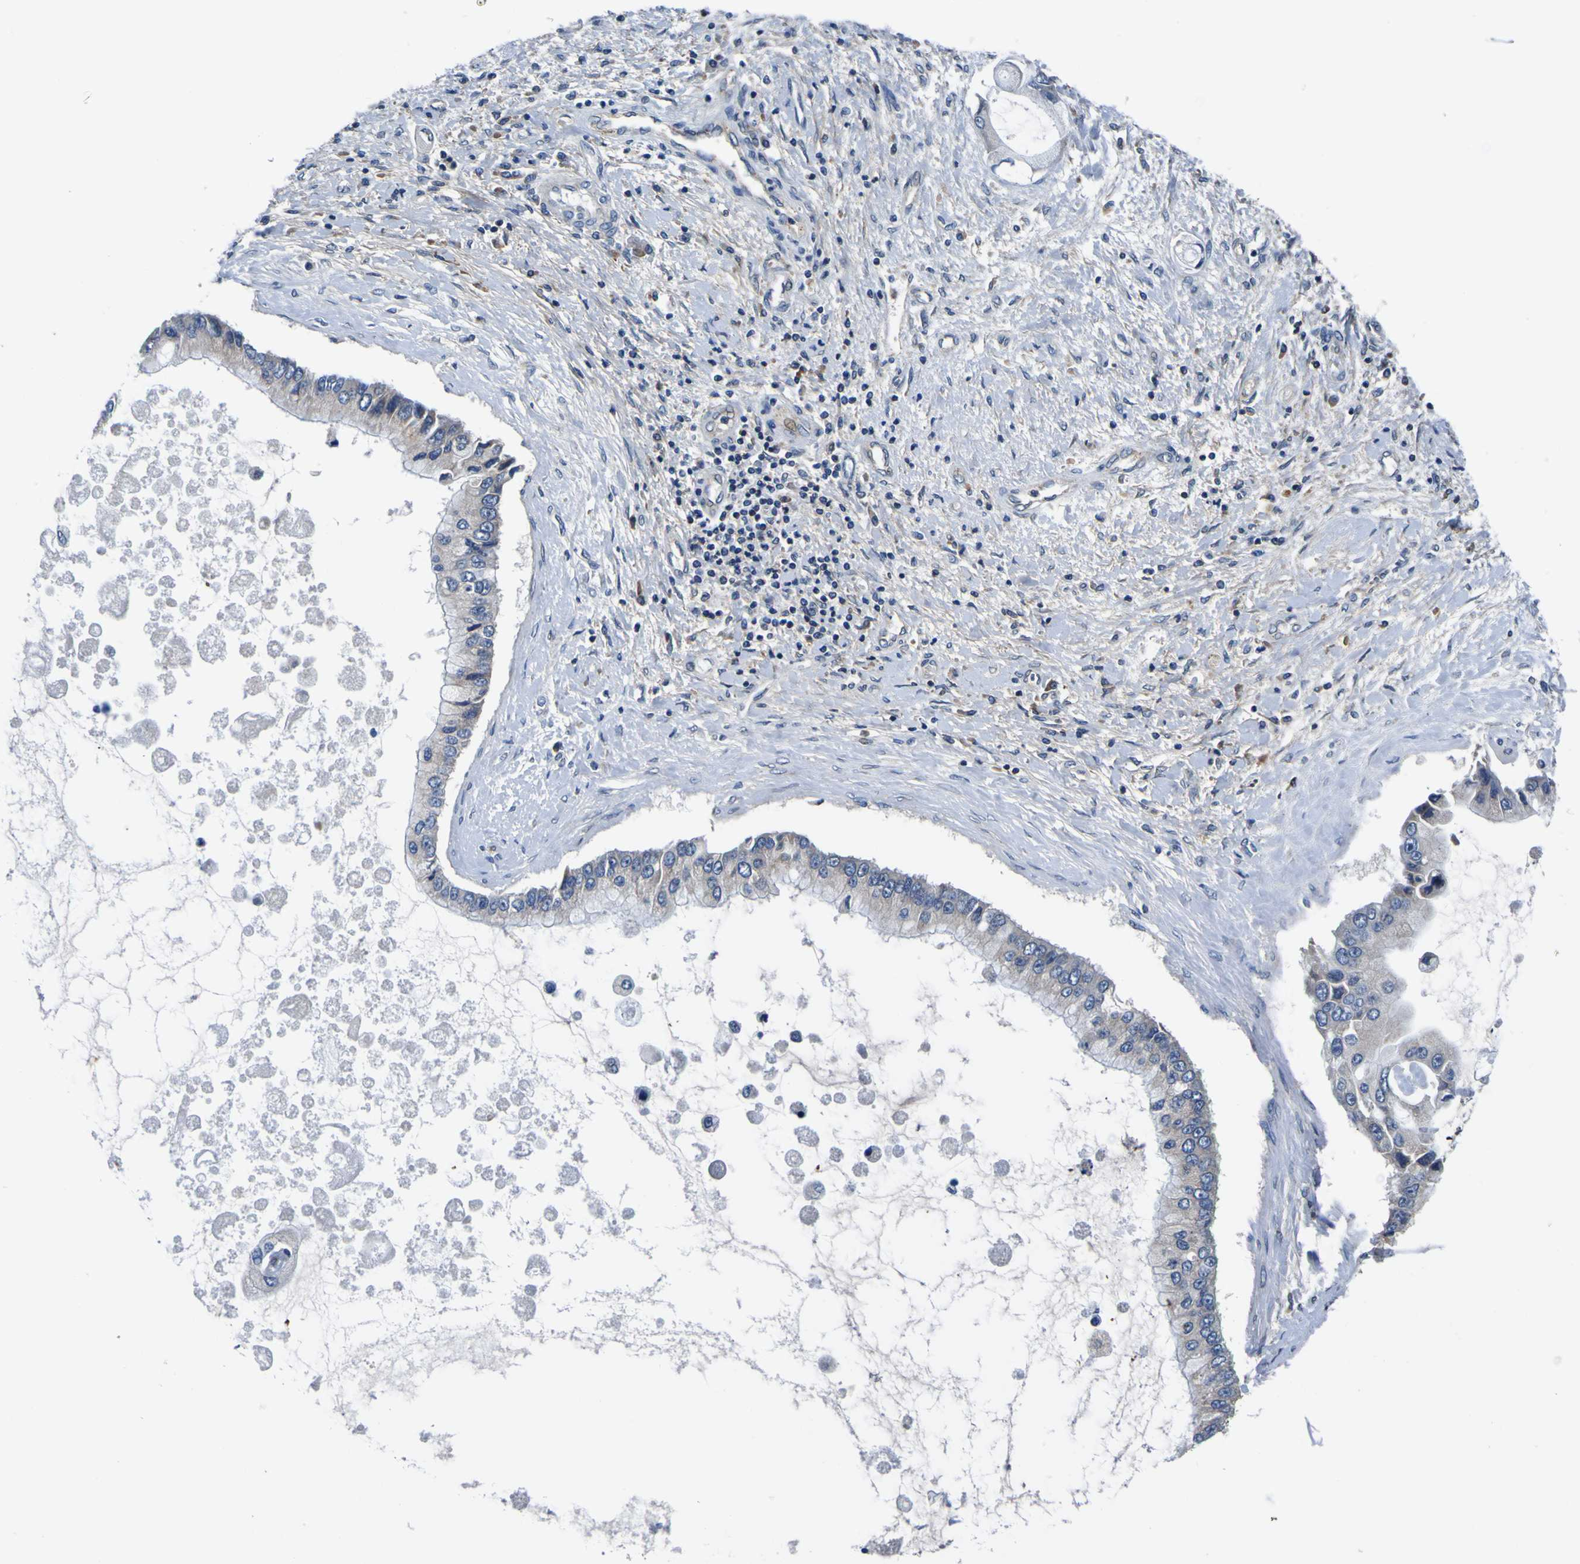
{"staining": {"intensity": "negative", "quantity": "none", "location": "none"}, "tissue": "liver cancer", "cell_type": "Tumor cells", "image_type": "cancer", "snomed": [{"axis": "morphology", "description": "Cholangiocarcinoma"}, {"axis": "topography", "description": "Liver"}], "caption": "IHC histopathology image of liver cancer (cholangiocarcinoma) stained for a protein (brown), which reveals no positivity in tumor cells.", "gene": "EPHB4", "patient": {"sex": "male", "age": 50}}